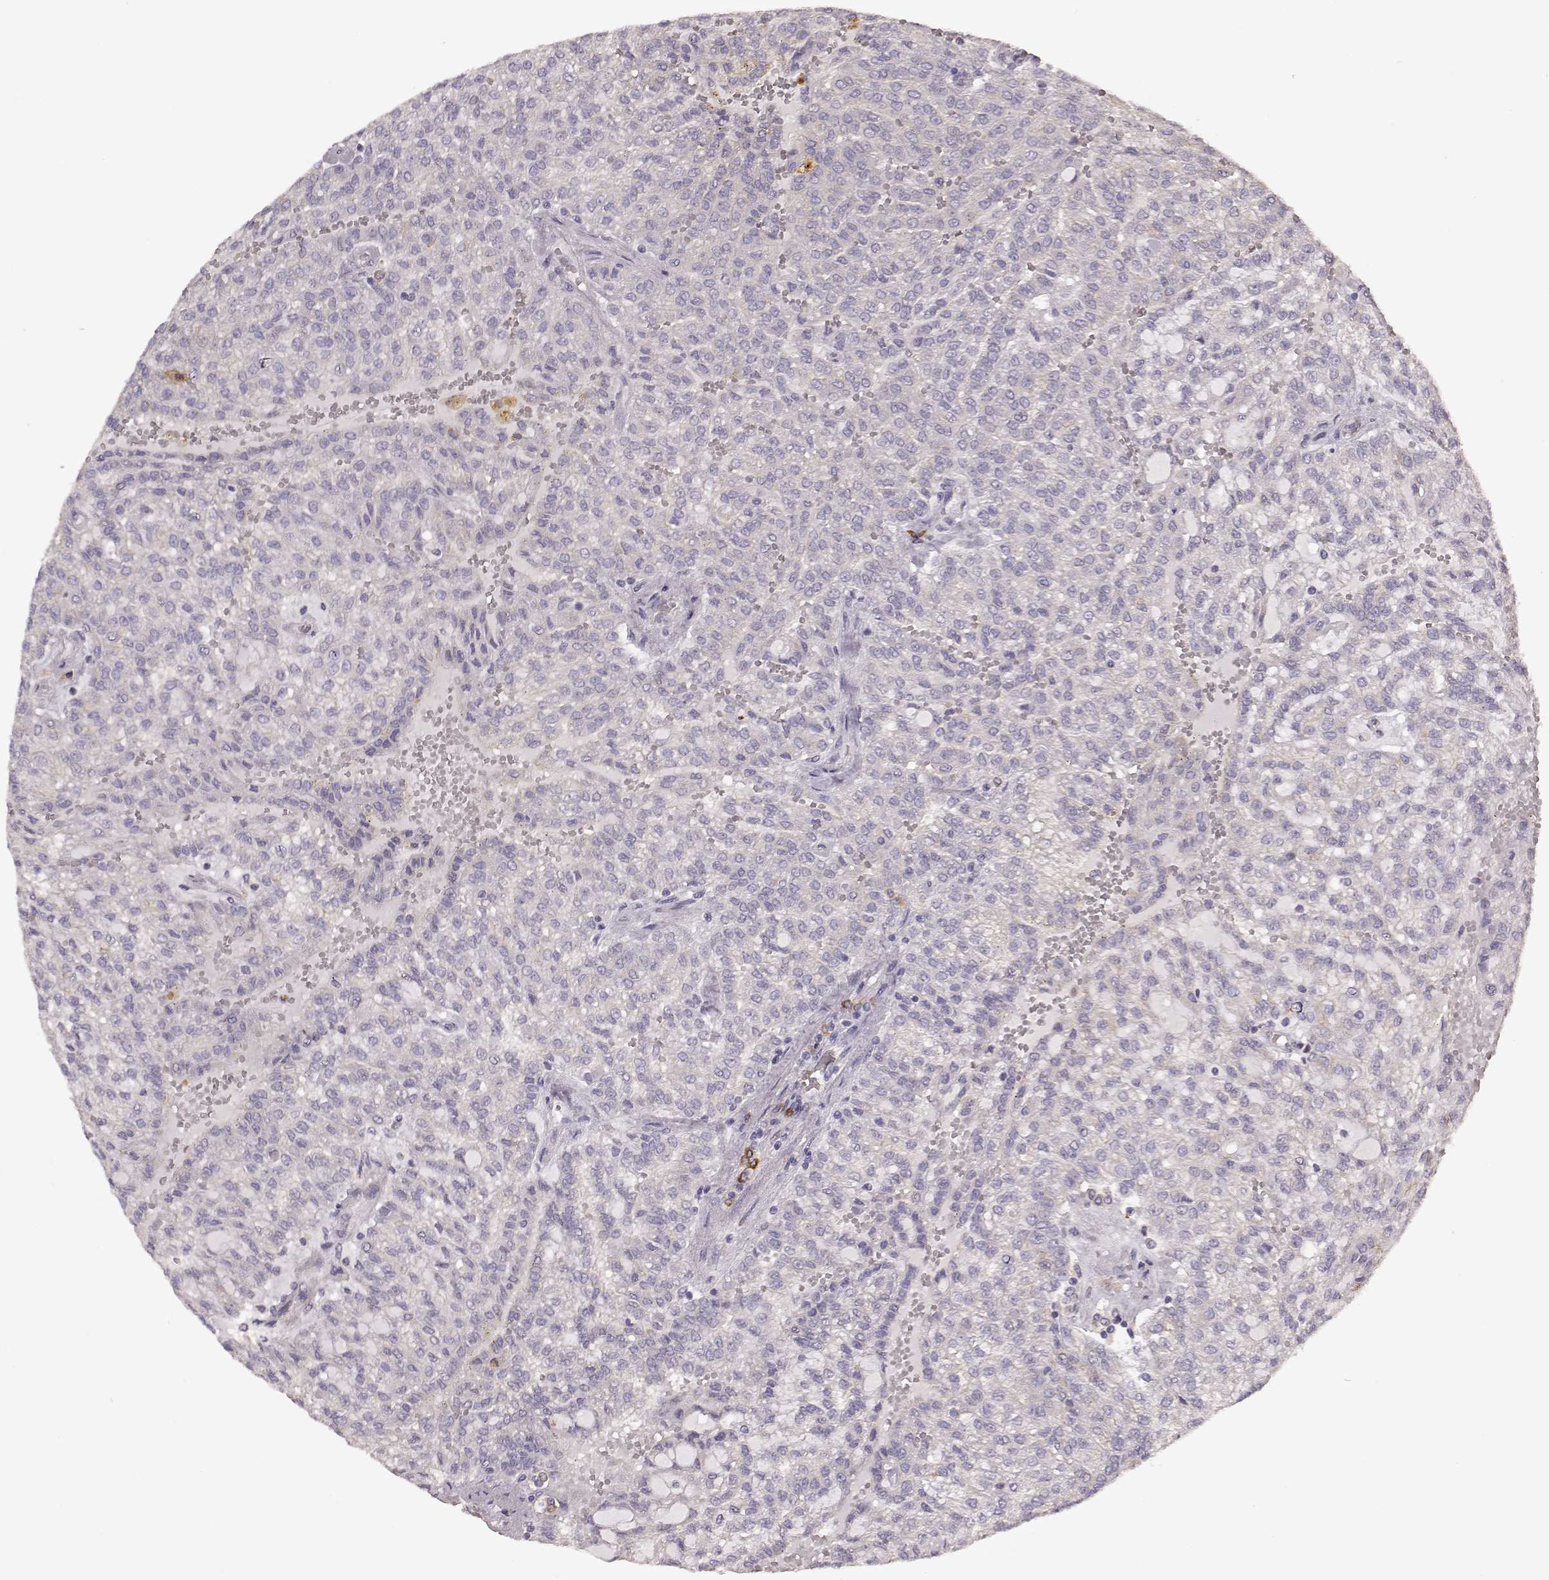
{"staining": {"intensity": "negative", "quantity": "none", "location": "none"}, "tissue": "renal cancer", "cell_type": "Tumor cells", "image_type": "cancer", "snomed": [{"axis": "morphology", "description": "Adenocarcinoma, NOS"}, {"axis": "topography", "description": "Kidney"}], "caption": "Image shows no significant protein staining in tumor cells of adenocarcinoma (renal).", "gene": "GHR", "patient": {"sex": "male", "age": 63}}